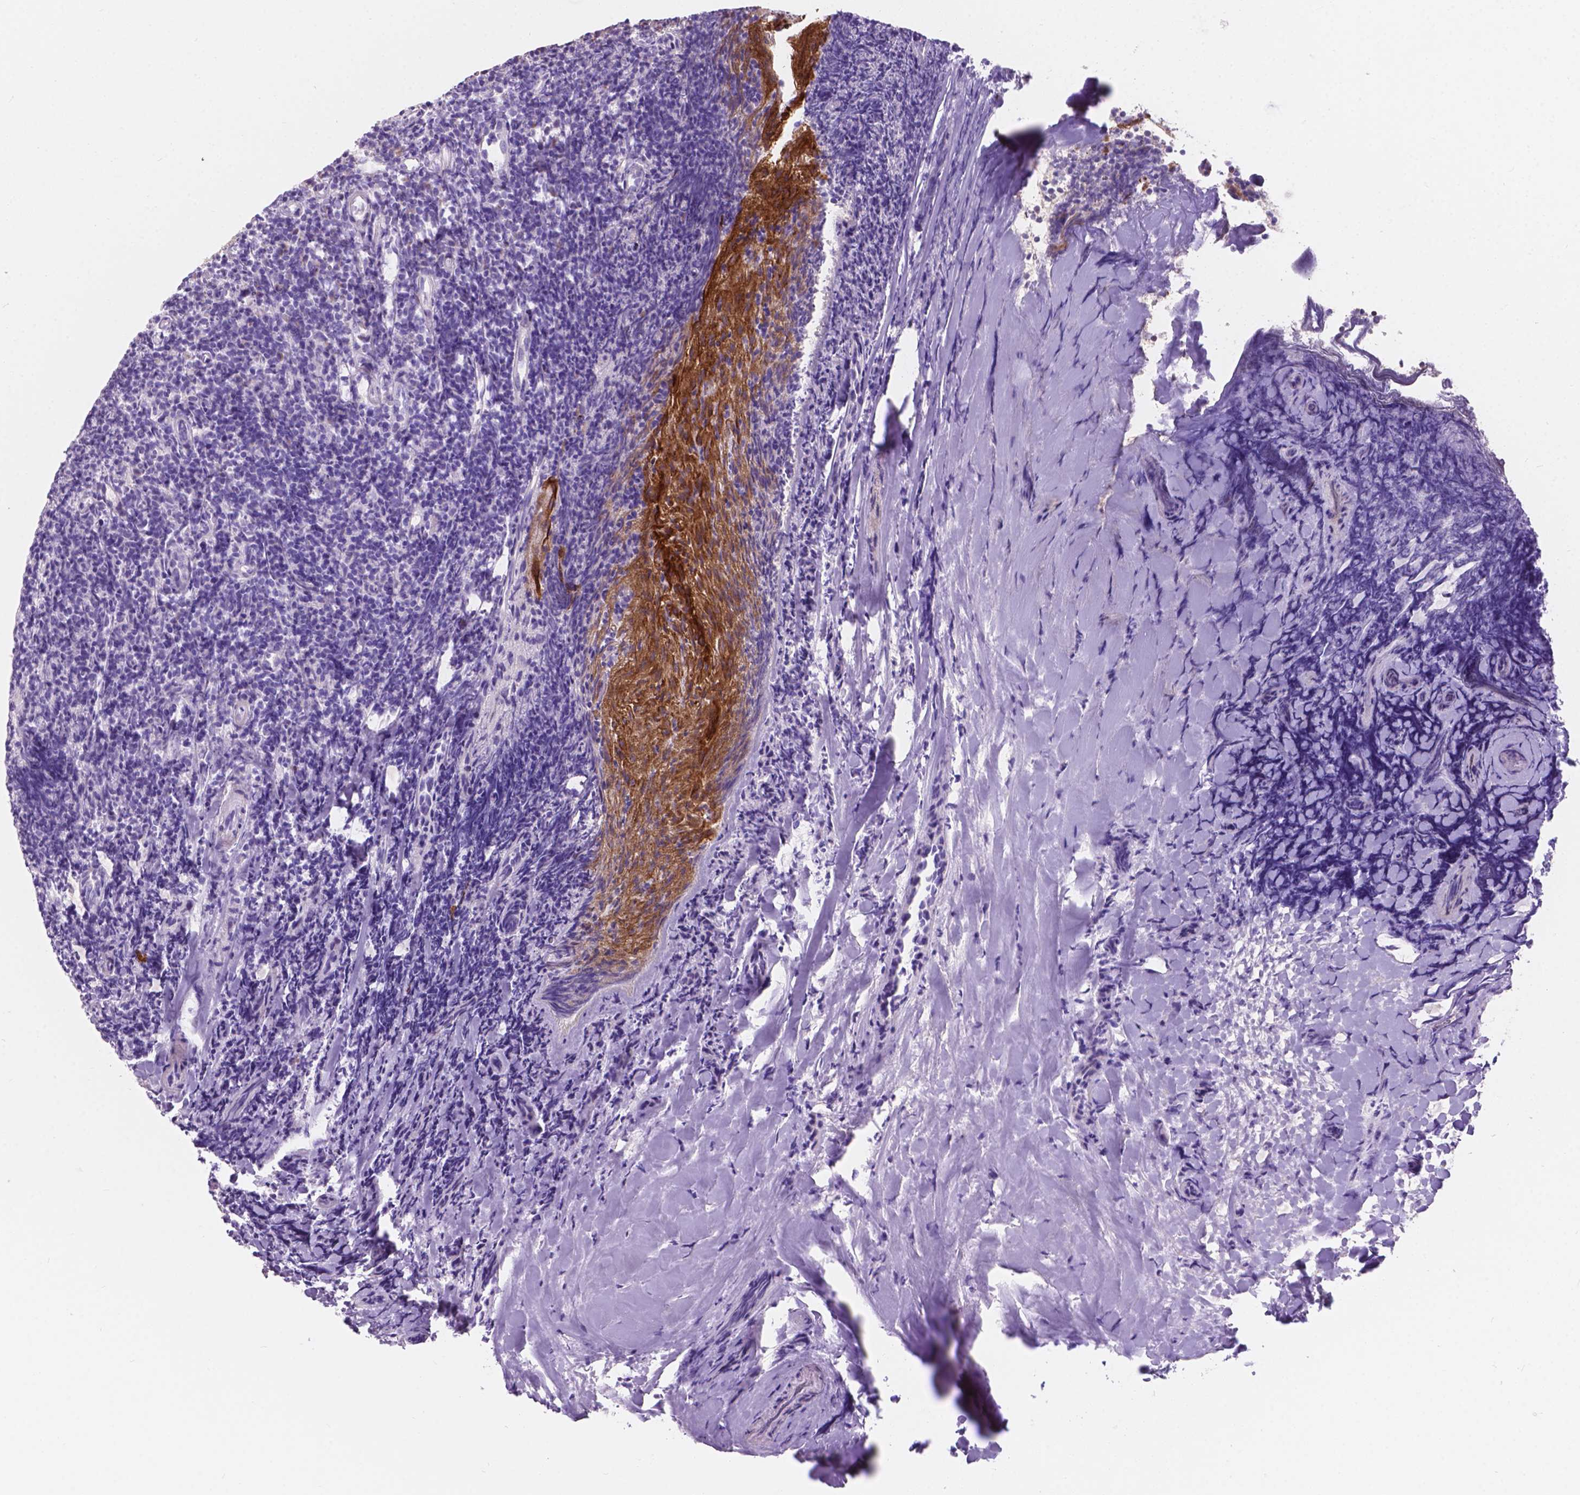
{"staining": {"intensity": "negative", "quantity": "none", "location": "none"}, "tissue": "tonsil", "cell_type": "Germinal center cells", "image_type": "normal", "snomed": [{"axis": "morphology", "description": "Normal tissue, NOS"}, {"axis": "topography", "description": "Tonsil"}], "caption": "Immunohistochemical staining of benign human tonsil demonstrates no significant expression in germinal center cells. (DAB (3,3'-diaminobenzidine) immunohistochemistry, high magnification).", "gene": "MYH14", "patient": {"sex": "female", "age": 10}}